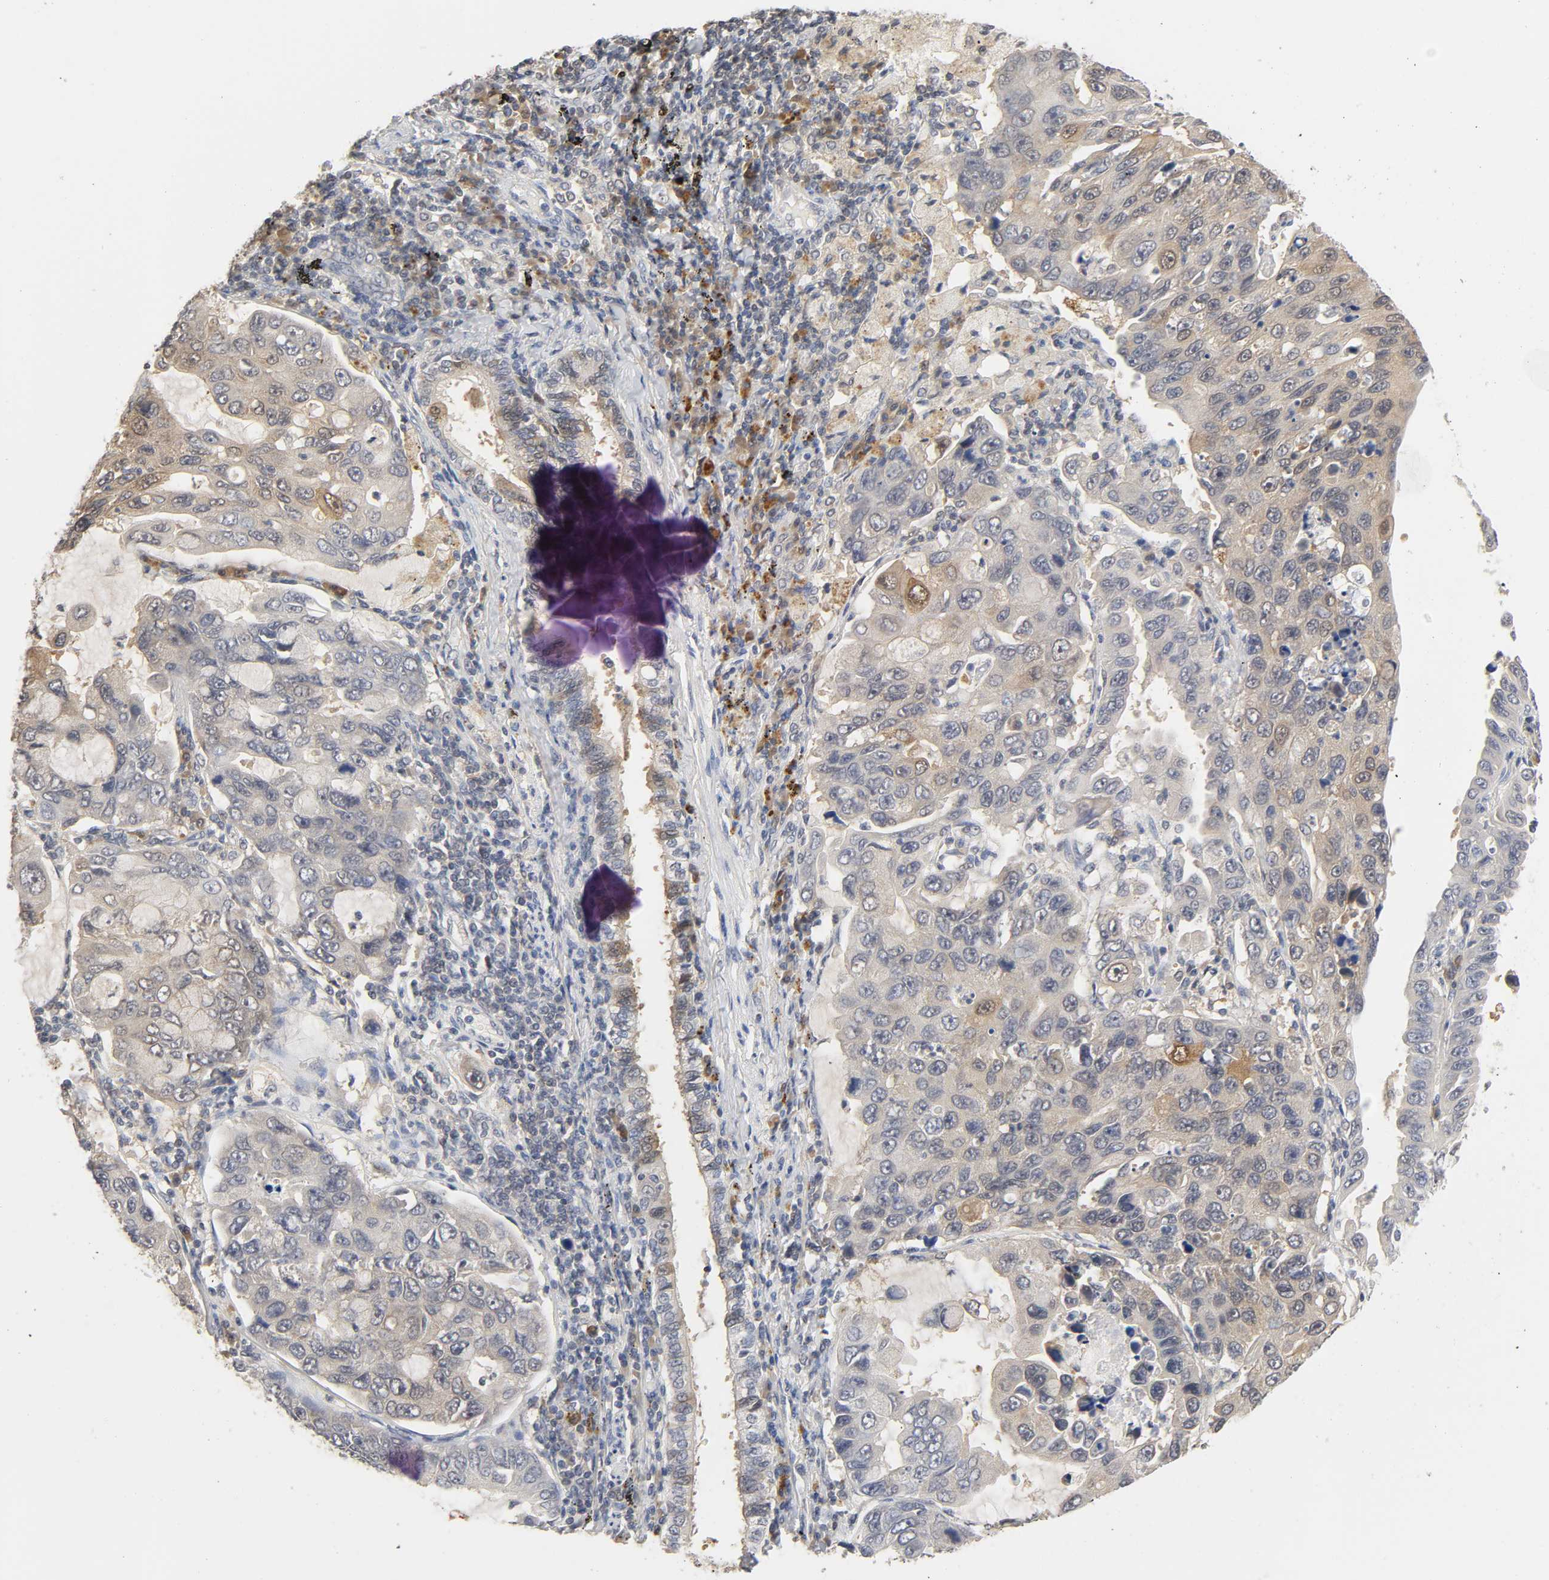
{"staining": {"intensity": "moderate", "quantity": "<25%", "location": "cytoplasmic/membranous"}, "tissue": "lung cancer", "cell_type": "Tumor cells", "image_type": "cancer", "snomed": [{"axis": "morphology", "description": "Adenocarcinoma, NOS"}, {"axis": "topography", "description": "Lung"}], "caption": "The micrograph shows staining of lung cancer, revealing moderate cytoplasmic/membranous protein staining (brown color) within tumor cells.", "gene": "MIF", "patient": {"sex": "male", "age": 64}}